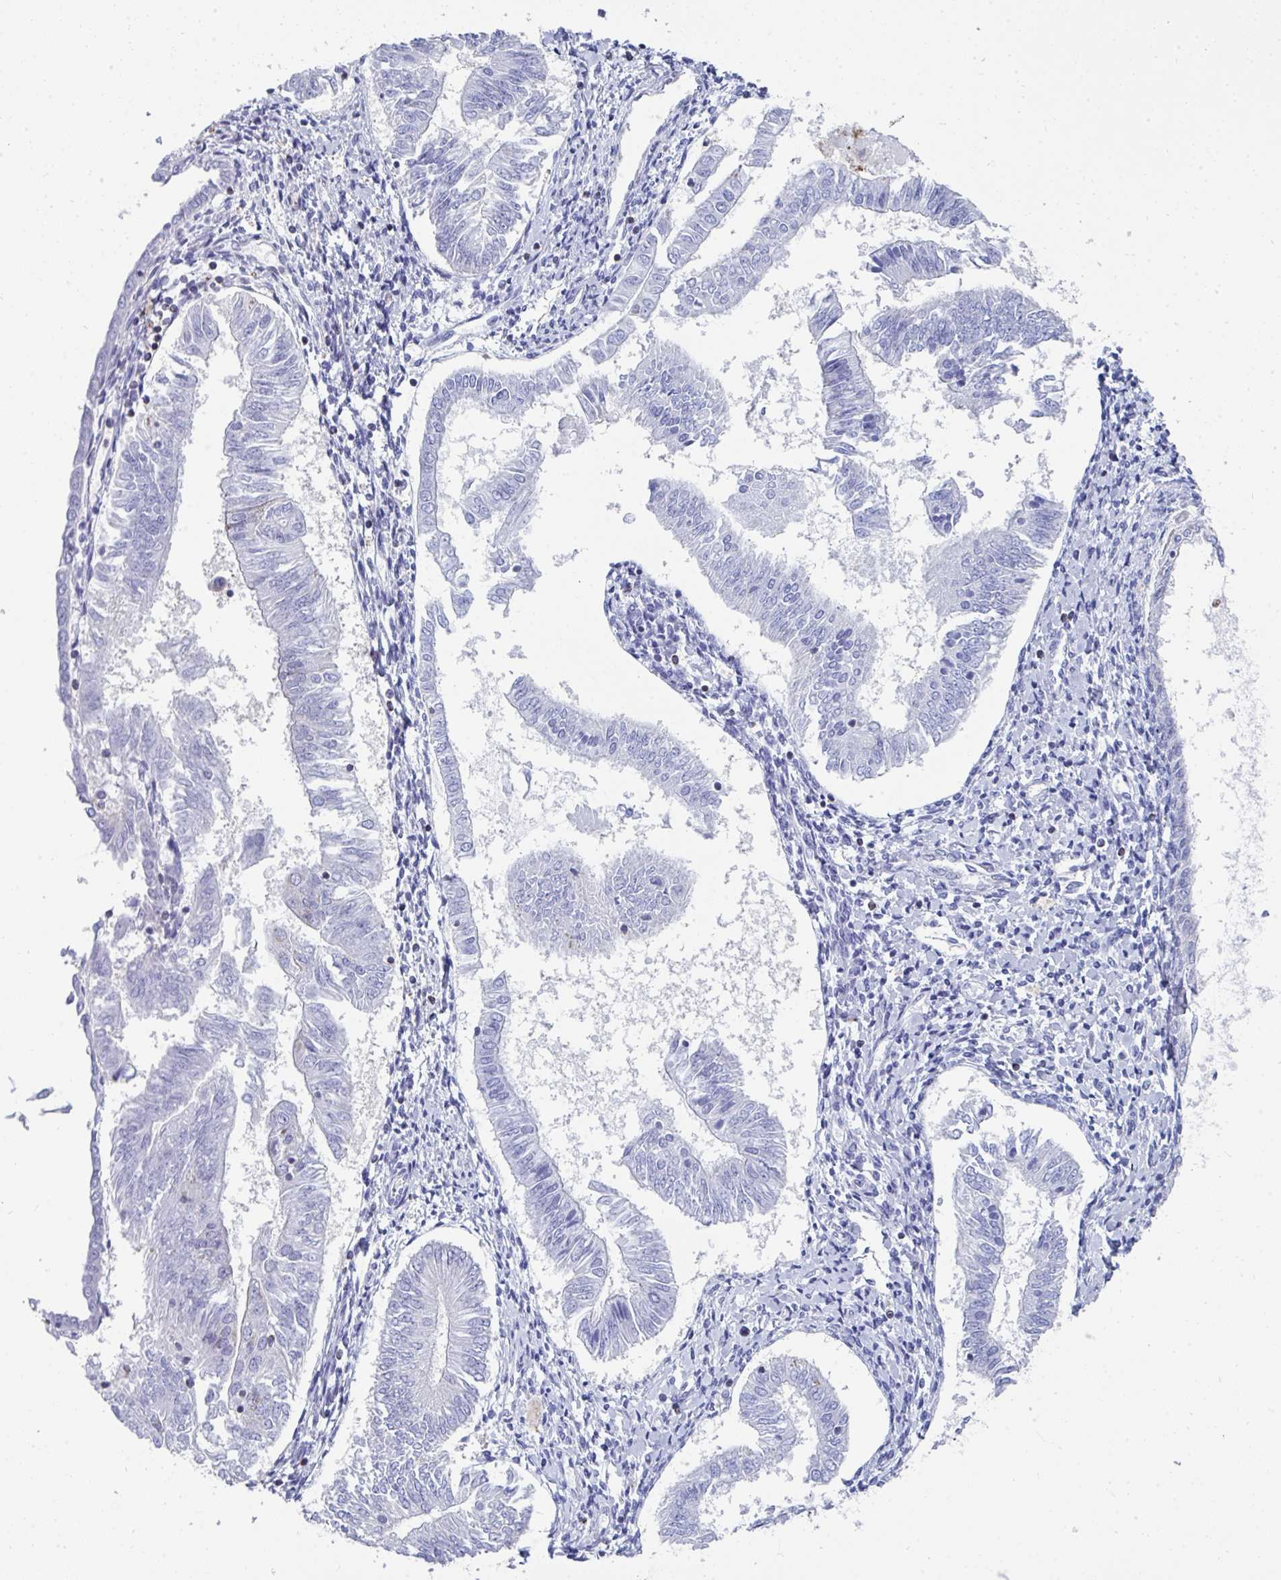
{"staining": {"intensity": "negative", "quantity": "none", "location": "none"}, "tissue": "endometrial cancer", "cell_type": "Tumor cells", "image_type": "cancer", "snomed": [{"axis": "morphology", "description": "Adenocarcinoma, NOS"}, {"axis": "topography", "description": "Endometrium"}], "caption": "Immunohistochemistry micrograph of neoplastic tissue: endometrial cancer (adenocarcinoma) stained with DAB displays no significant protein expression in tumor cells.", "gene": "MGAM2", "patient": {"sex": "female", "age": 58}}